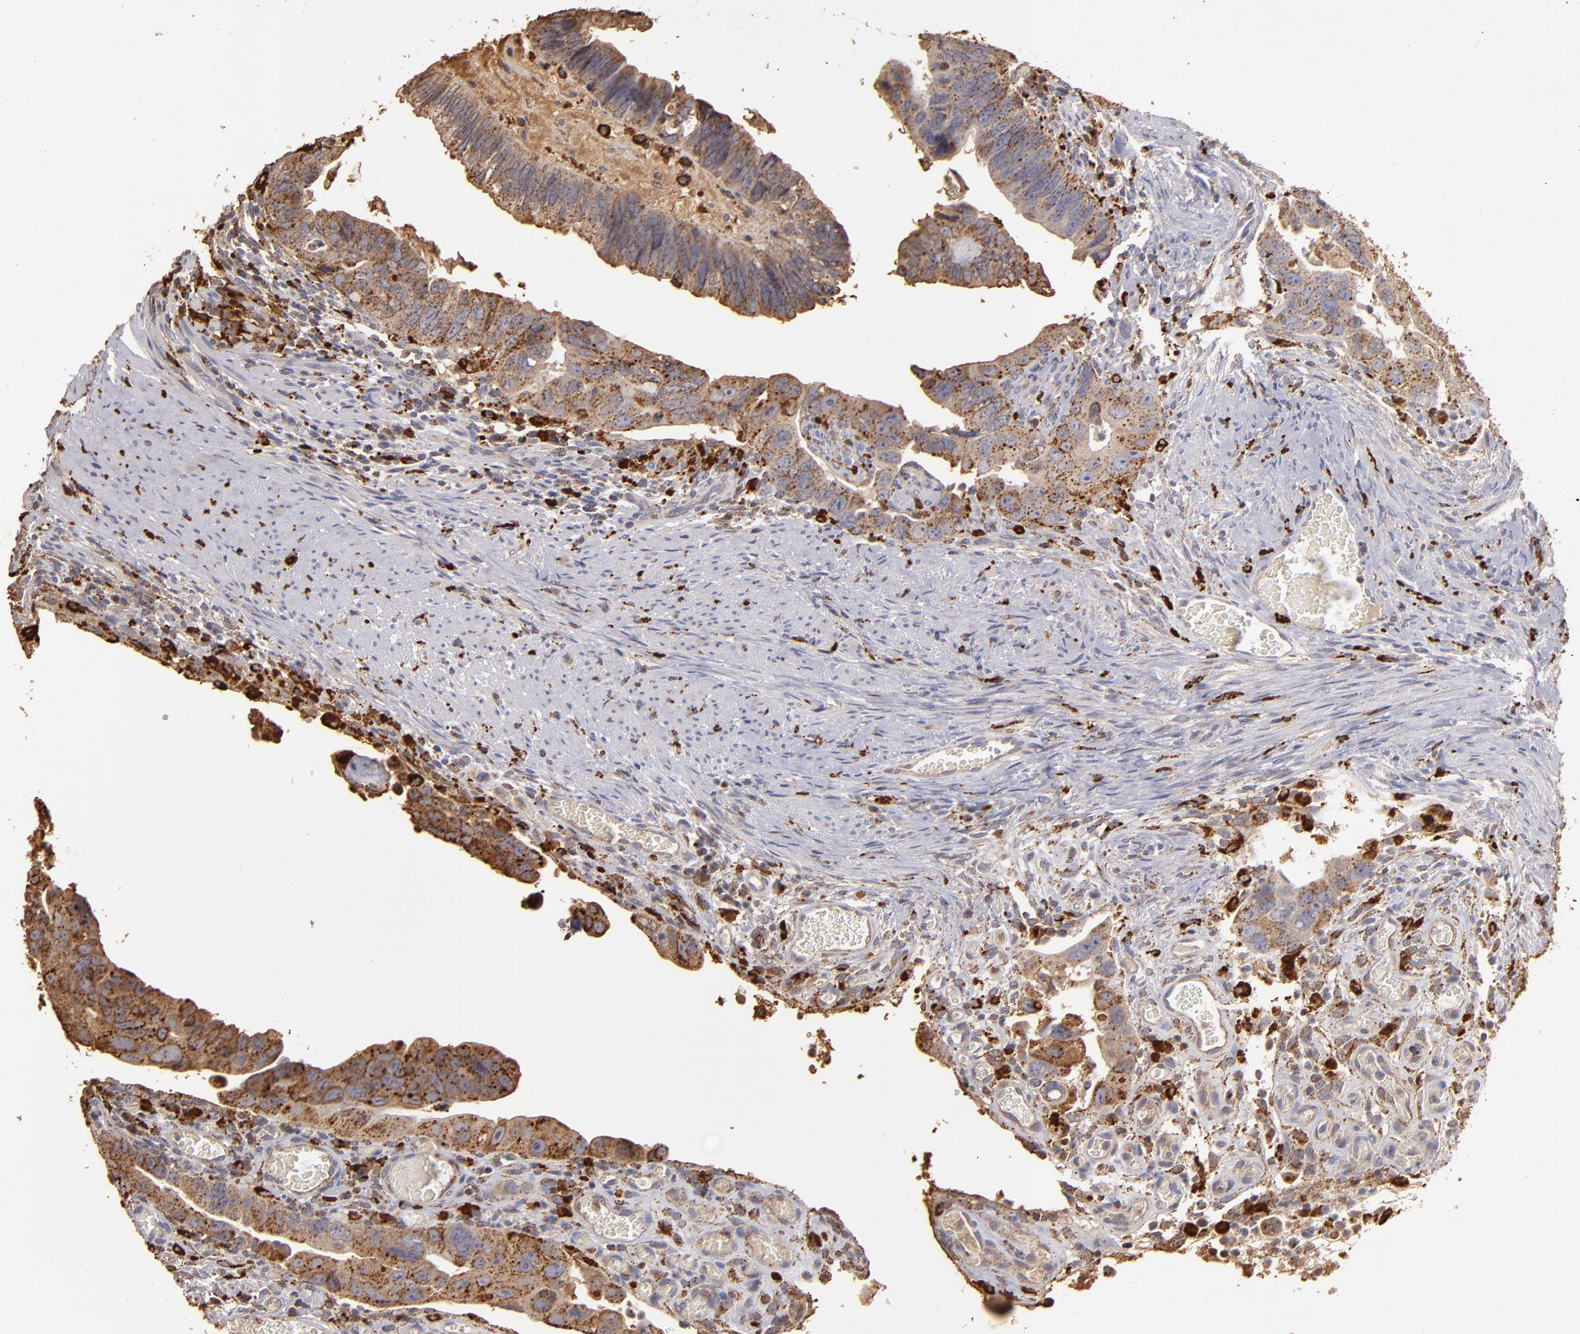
{"staining": {"intensity": "moderate", "quantity": ">75%", "location": "cytoplasmic/membranous"}, "tissue": "colorectal cancer", "cell_type": "Tumor cells", "image_type": "cancer", "snomed": [{"axis": "morphology", "description": "Adenocarcinoma, NOS"}, {"axis": "topography", "description": "Rectum"}], "caption": "A histopathology image of human colorectal adenocarcinoma stained for a protein shows moderate cytoplasmic/membranous brown staining in tumor cells.", "gene": "TRAF1", "patient": {"sex": "male", "age": 53}}